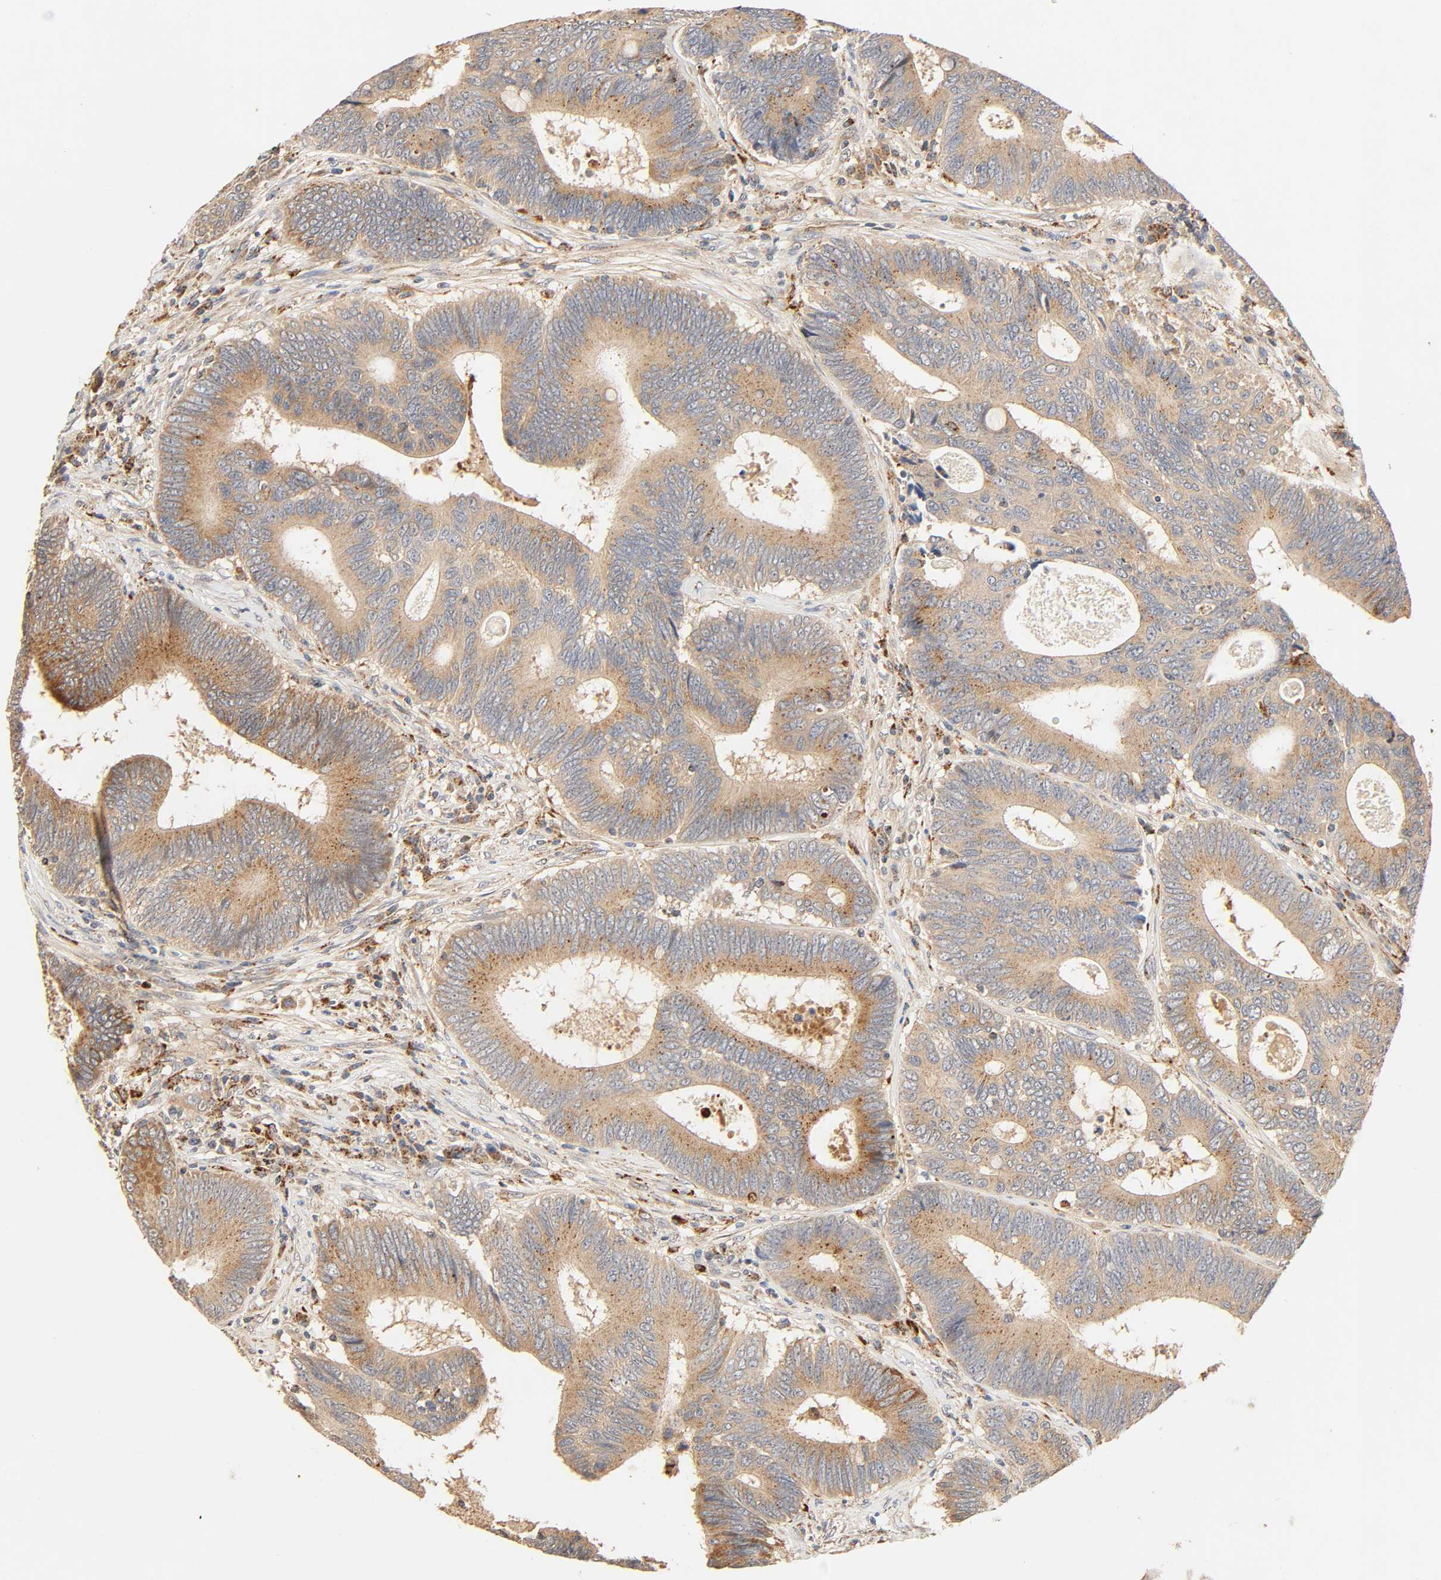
{"staining": {"intensity": "moderate", "quantity": ">75%", "location": "cytoplasmic/membranous"}, "tissue": "colorectal cancer", "cell_type": "Tumor cells", "image_type": "cancer", "snomed": [{"axis": "morphology", "description": "Adenocarcinoma, NOS"}, {"axis": "topography", "description": "Colon"}], "caption": "Approximately >75% of tumor cells in colorectal adenocarcinoma demonstrate moderate cytoplasmic/membranous protein expression as visualized by brown immunohistochemical staining.", "gene": "MAPK6", "patient": {"sex": "female", "age": 78}}